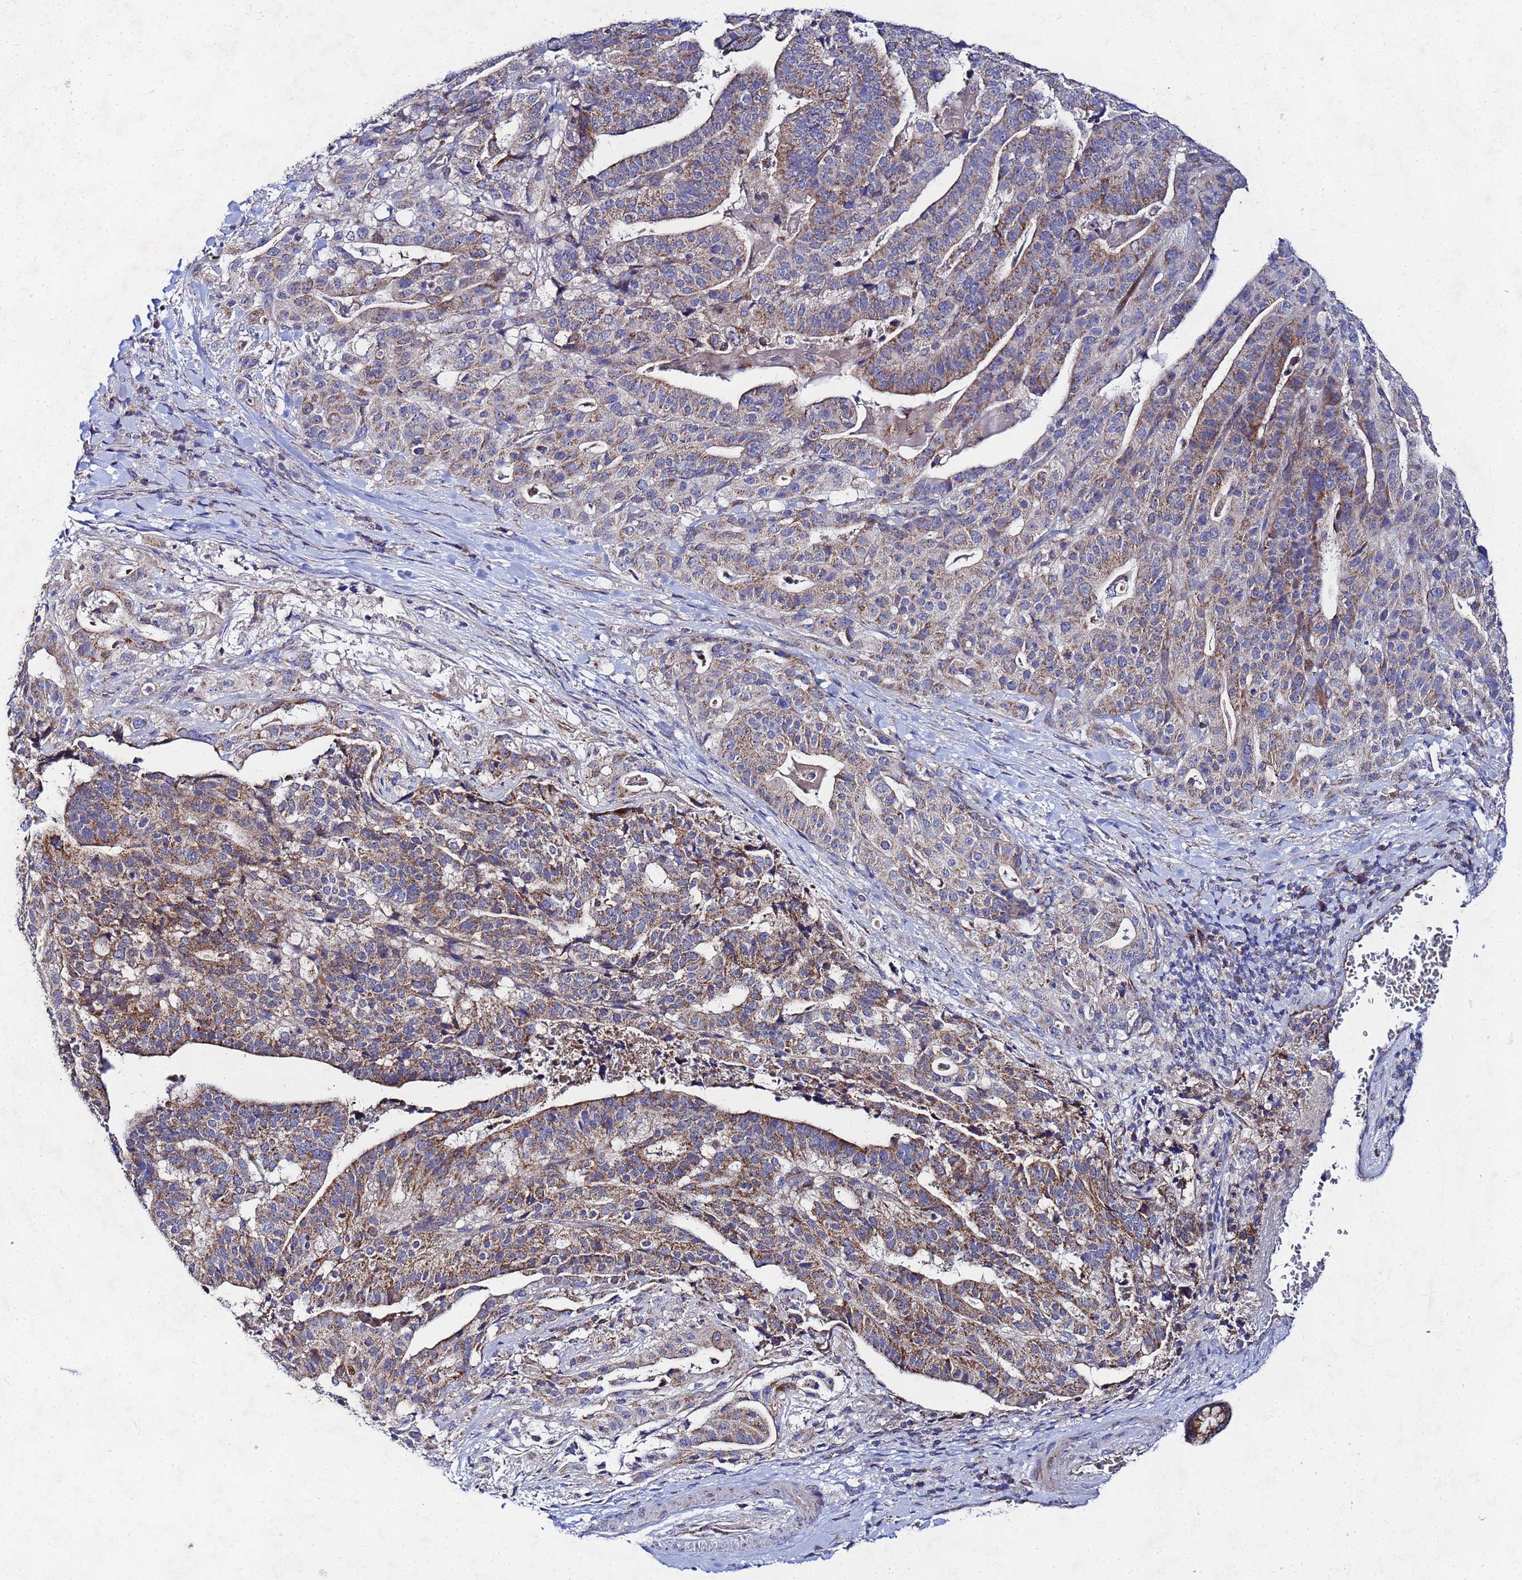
{"staining": {"intensity": "strong", "quantity": ">75%", "location": "cytoplasmic/membranous"}, "tissue": "stomach cancer", "cell_type": "Tumor cells", "image_type": "cancer", "snomed": [{"axis": "morphology", "description": "Adenocarcinoma, NOS"}, {"axis": "topography", "description": "Stomach"}], "caption": "Immunohistochemical staining of human stomach cancer exhibits high levels of strong cytoplasmic/membranous positivity in approximately >75% of tumor cells.", "gene": "FAHD2A", "patient": {"sex": "male", "age": 48}}